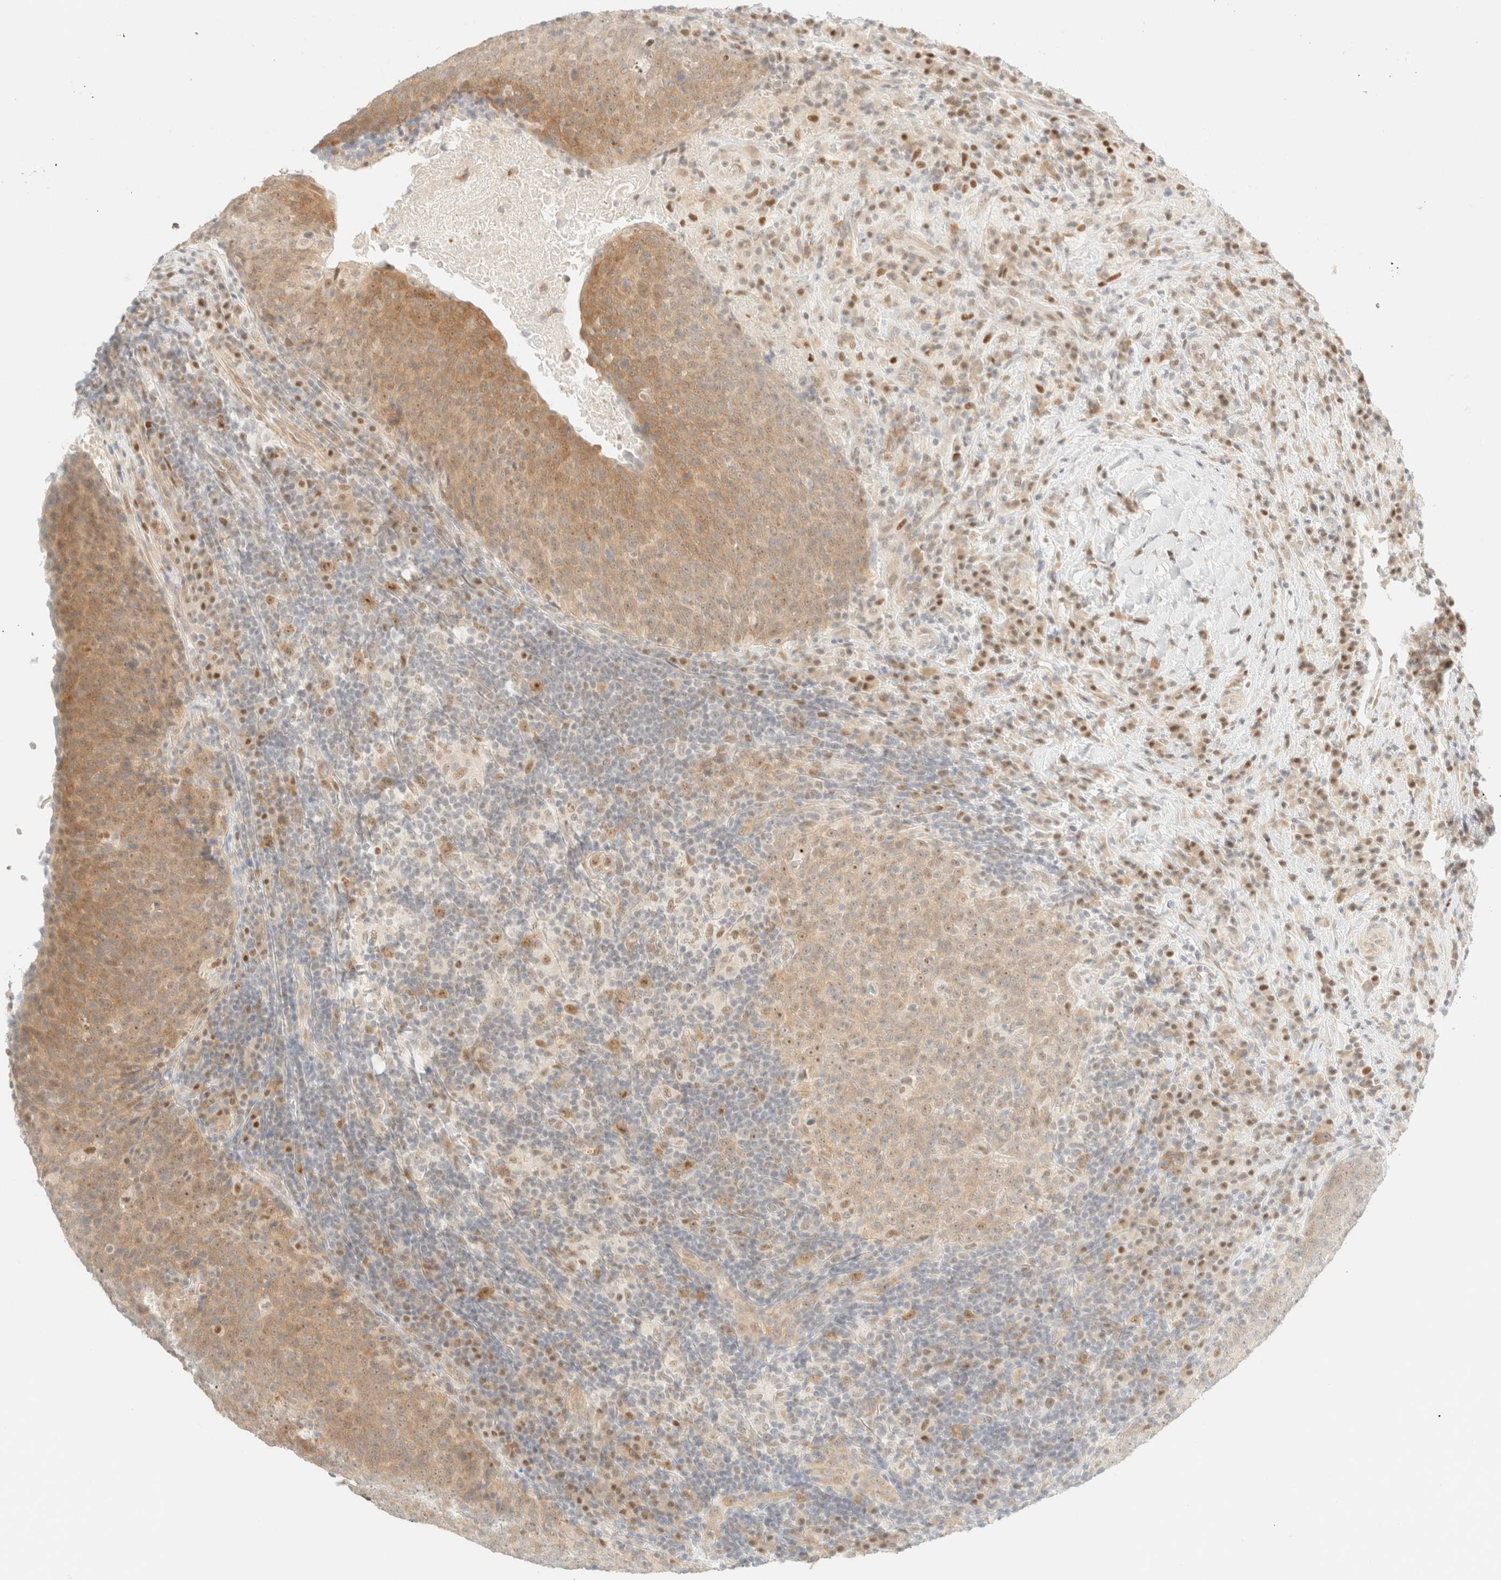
{"staining": {"intensity": "moderate", "quantity": ">75%", "location": "cytoplasmic/membranous,nuclear"}, "tissue": "head and neck cancer", "cell_type": "Tumor cells", "image_type": "cancer", "snomed": [{"axis": "morphology", "description": "Squamous cell carcinoma, NOS"}, {"axis": "morphology", "description": "Squamous cell carcinoma, metastatic, NOS"}, {"axis": "topography", "description": "Lymph node"}, {"axis": "topography", "description": "Head-Neck"}], "caption": "The immunohistochemical stain shows moderate cytoplasmic/membranous and nuclear staining in tumor cells of metastatic squamous cell carcinoma (head and neck) tissue.", "gene": "TSR1", "patient": {"sex": "male", "age": 62}}